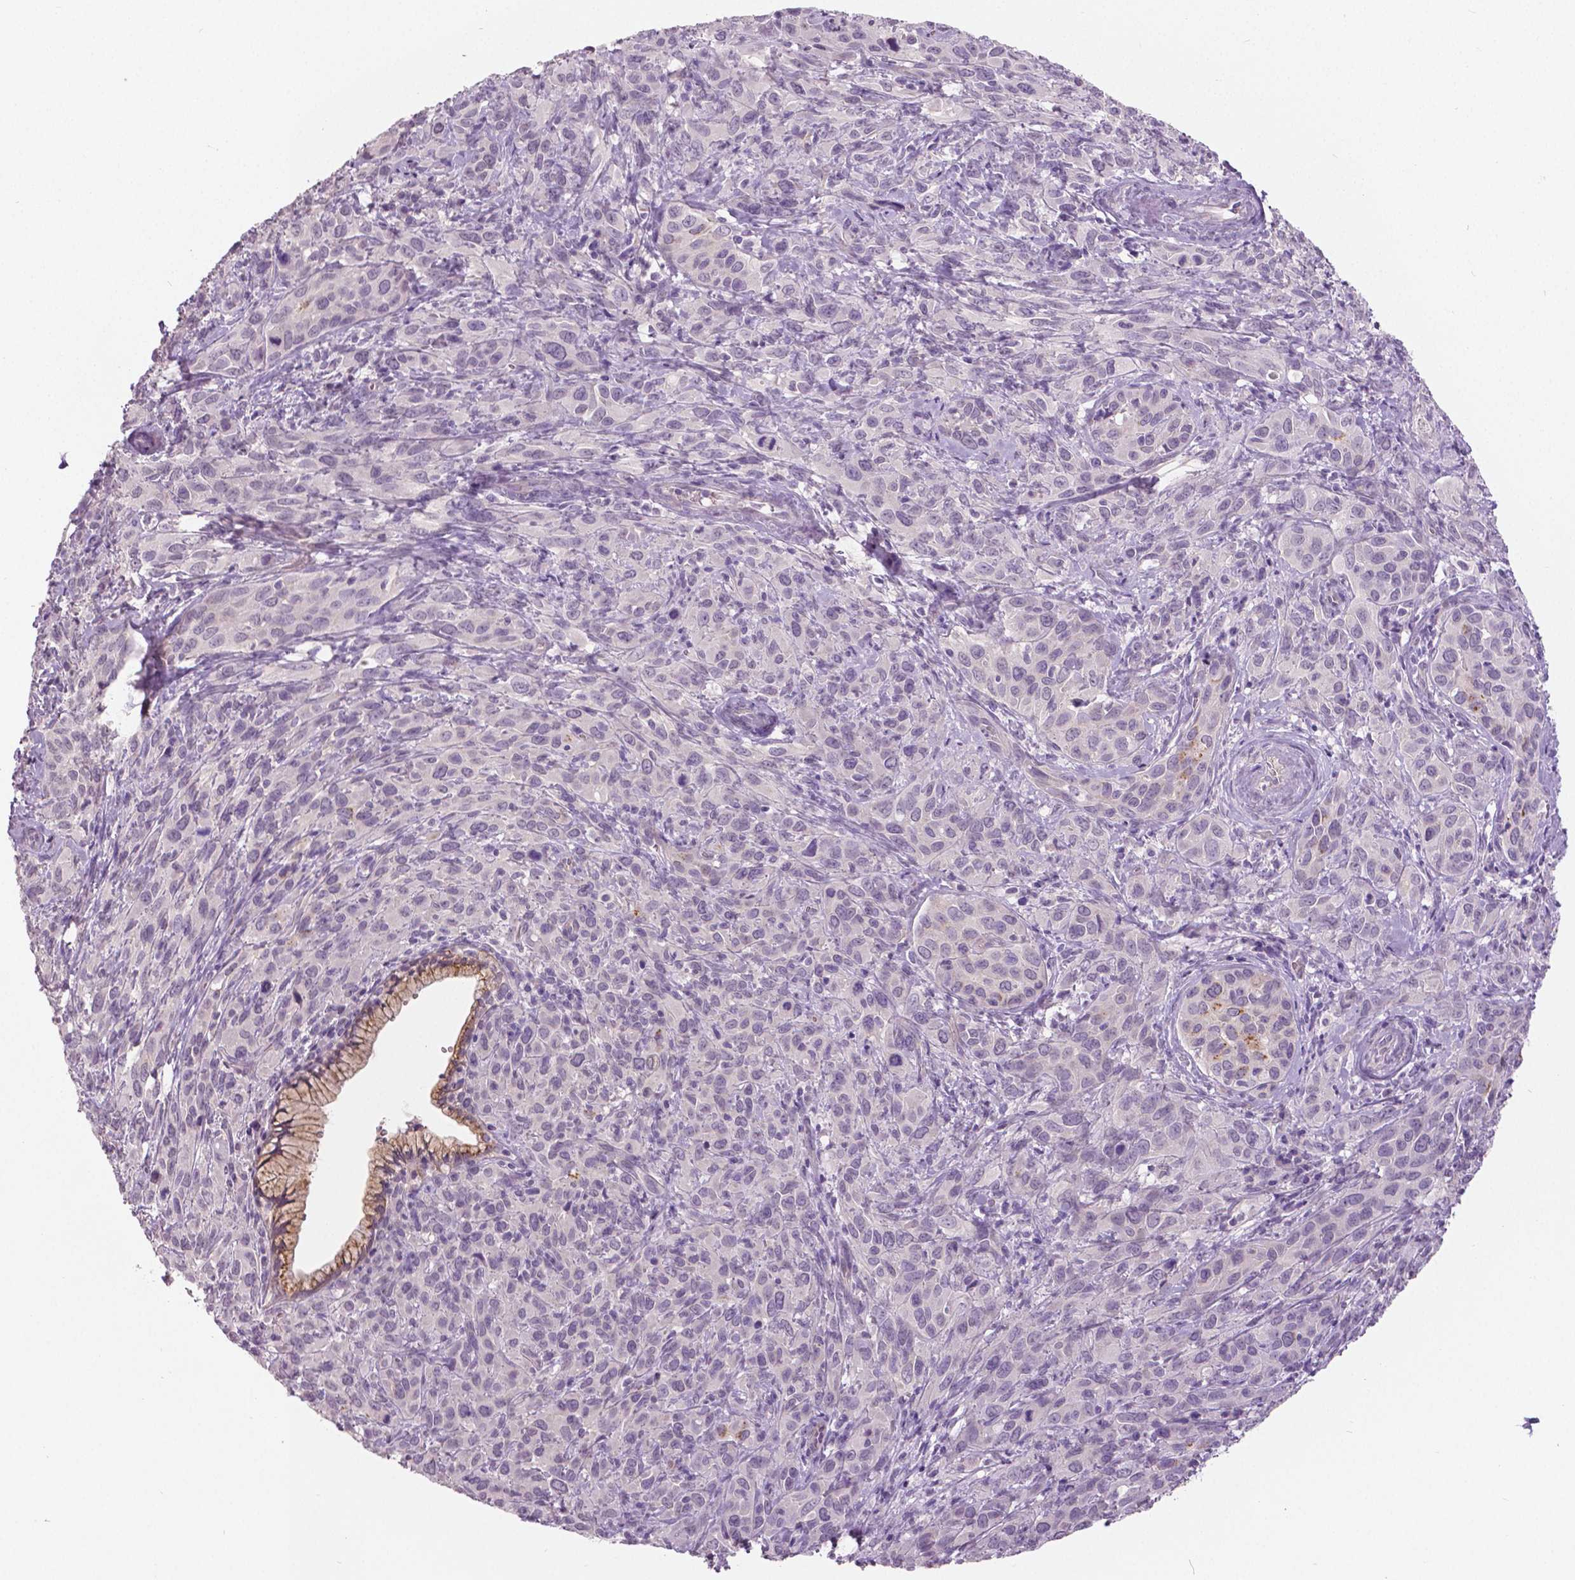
{"staining": {"intensity": "moderate", "quantity": "<25%", "location": "cytoplasmic/membranous"}, "tissue": "cervical cancer", "cell_type": "Tumor cells", "image_type": "cancer", "snomed": [{"axis": "morphology", "description": "Squamous cell carcinoma, NOS"}, {"axis": "topography", "description": "Cervix"}], "caption": "IHC staining of cervical squamous cell carcinoma, which shows low levels of moderate cytoplasmic/membranous staining in approximately <25% of tumor cells indicating moderate cytoplasmic/membranous protein staining. The staining was performed using DAB (3,3'-diaminobenzidine) (brown) for protein detection and nuclei were counterstained in hematoxylin (blue).", "gene": "GRIN2A", "patient": {"sex": "female", "age": 51}}